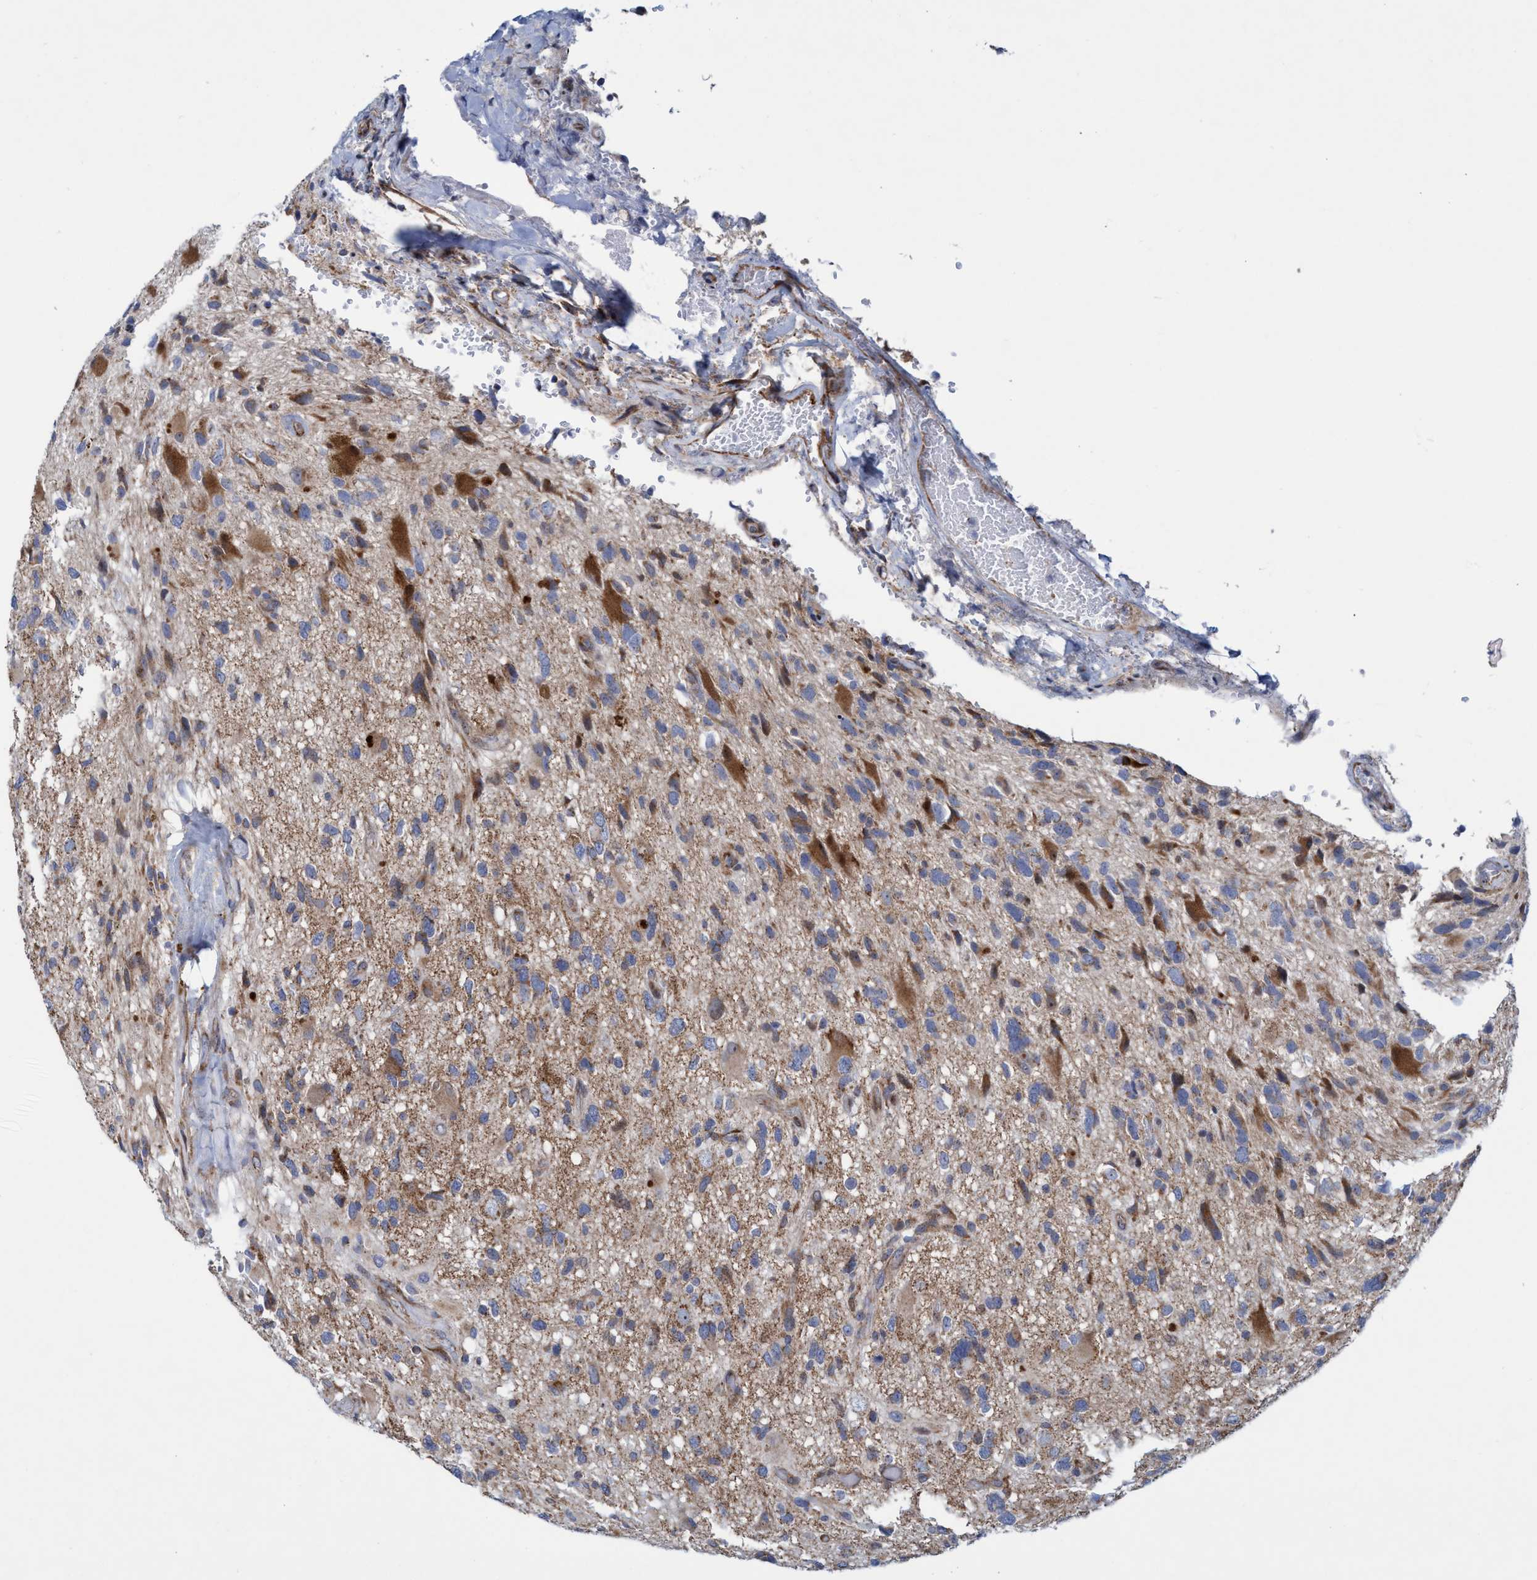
{"staining": {"intensity": "weak", "quantity": ">75%", "location": "cytoplasmic/membranous"}, "tissue": "glioma", "cell_type": "Tumor cells", "image_type": "cancer", "snomed": [{"axis": "morphology", "description": "Glioma, malignant, High grade"}, {"axis": "topography", "description": "Brain"}], "caption": "Immunohistochemical staining of human malignant glioma (high-grade) demonstrates weak cytoplasmic/membranous protein expression in approximately >75% of tumor cells.", "gene": "POLR1F", "patient": {"sex": "male", "age": 33}}